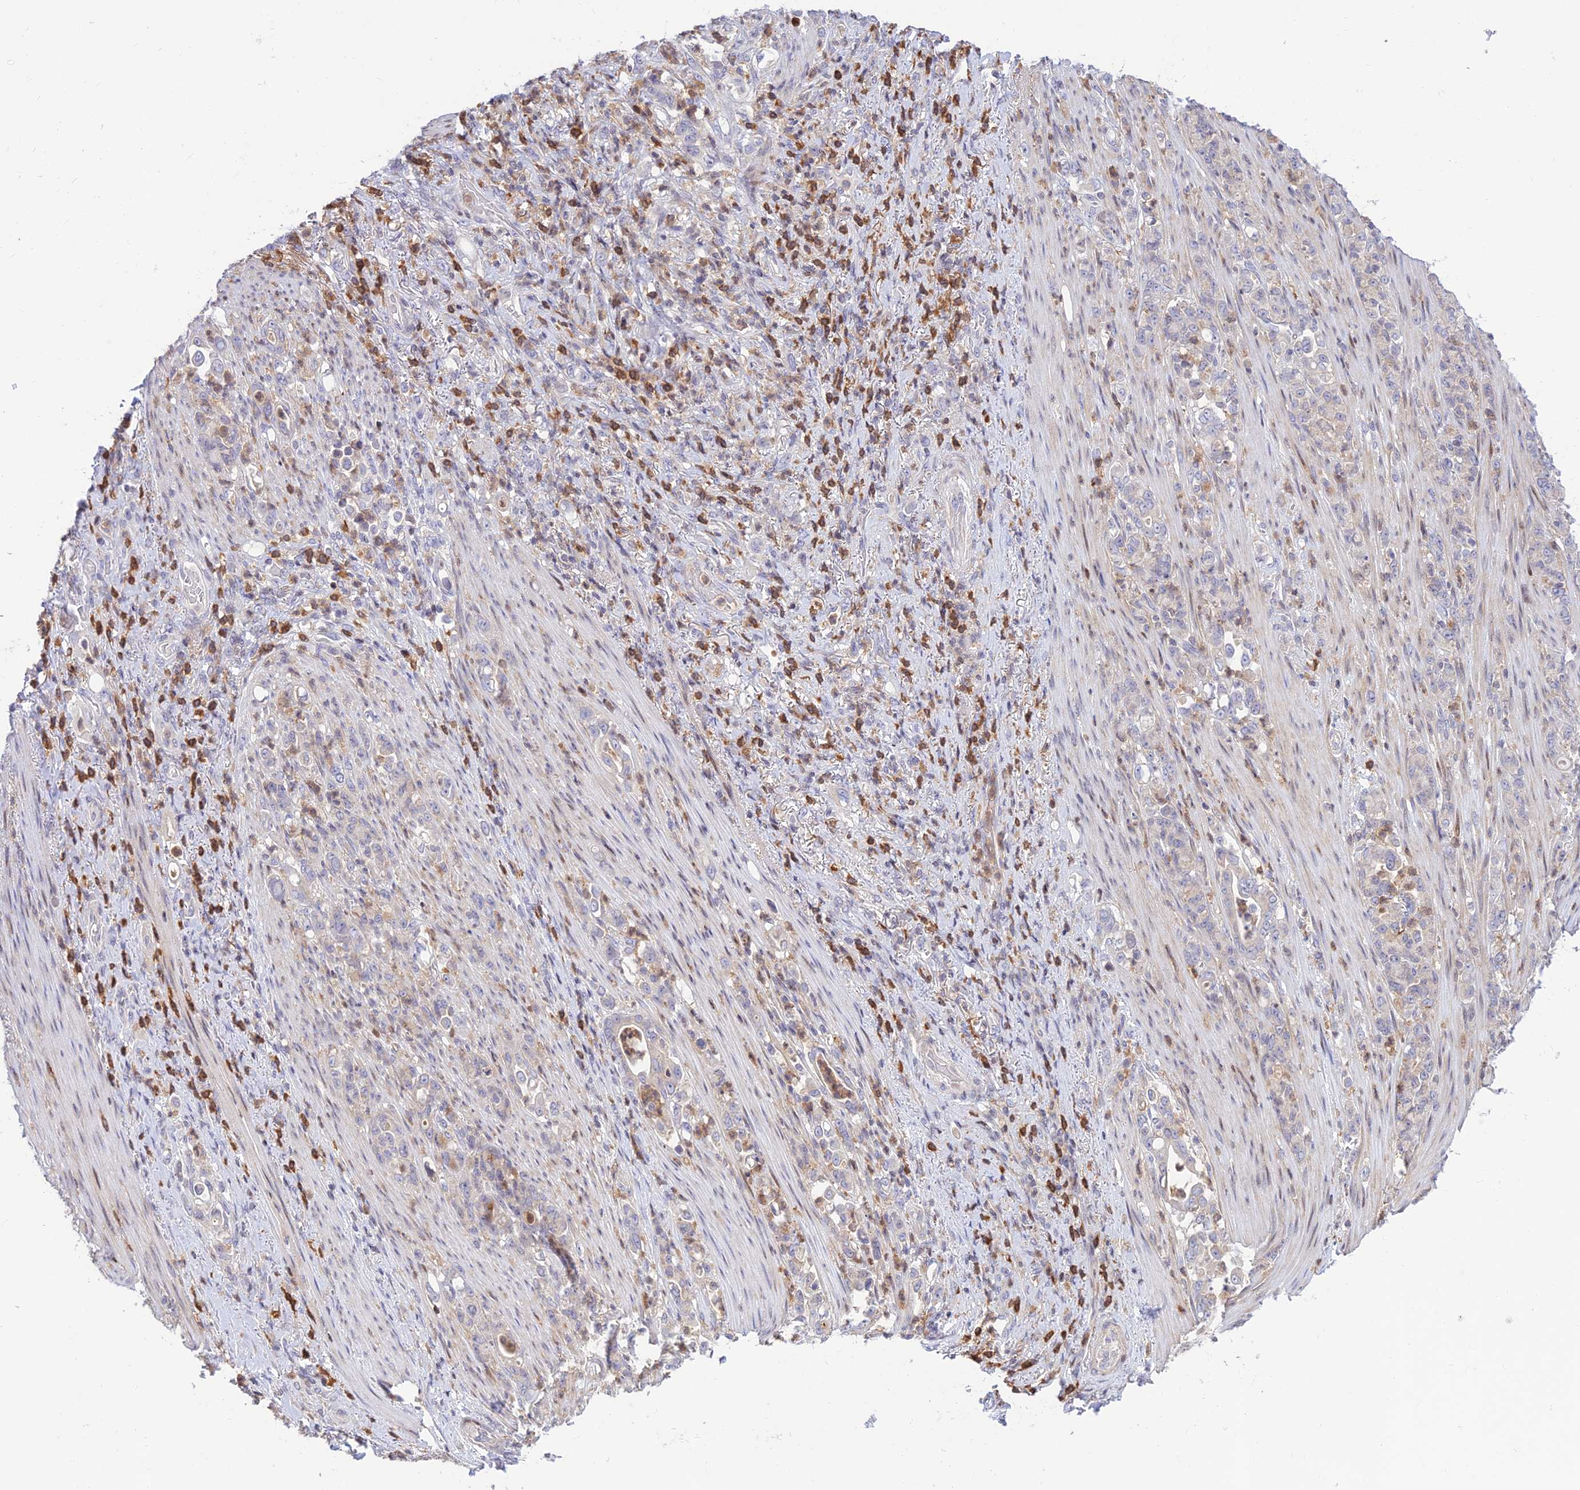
{"staining": {"intensity": "negative", "quantity": "none", "location": "none"}, "tissue": "stomach cancer", "cell_type": "Tumor cells", "image_type": "cancer", "snomed": [{"axis": "morphology", "description": "Normal tissue, NOS"}, {"axis": "morphology", "description": "Adenocarcinoma, NOS"}, {"axis": "topography", "description": "Stomach"}], "caption": "Immunohistochemical staining of stomach cancer demonstrates no significant expression in tumor cells.", "gene": "FAM186B", "patient": {"sex": "female", "age": 79}}